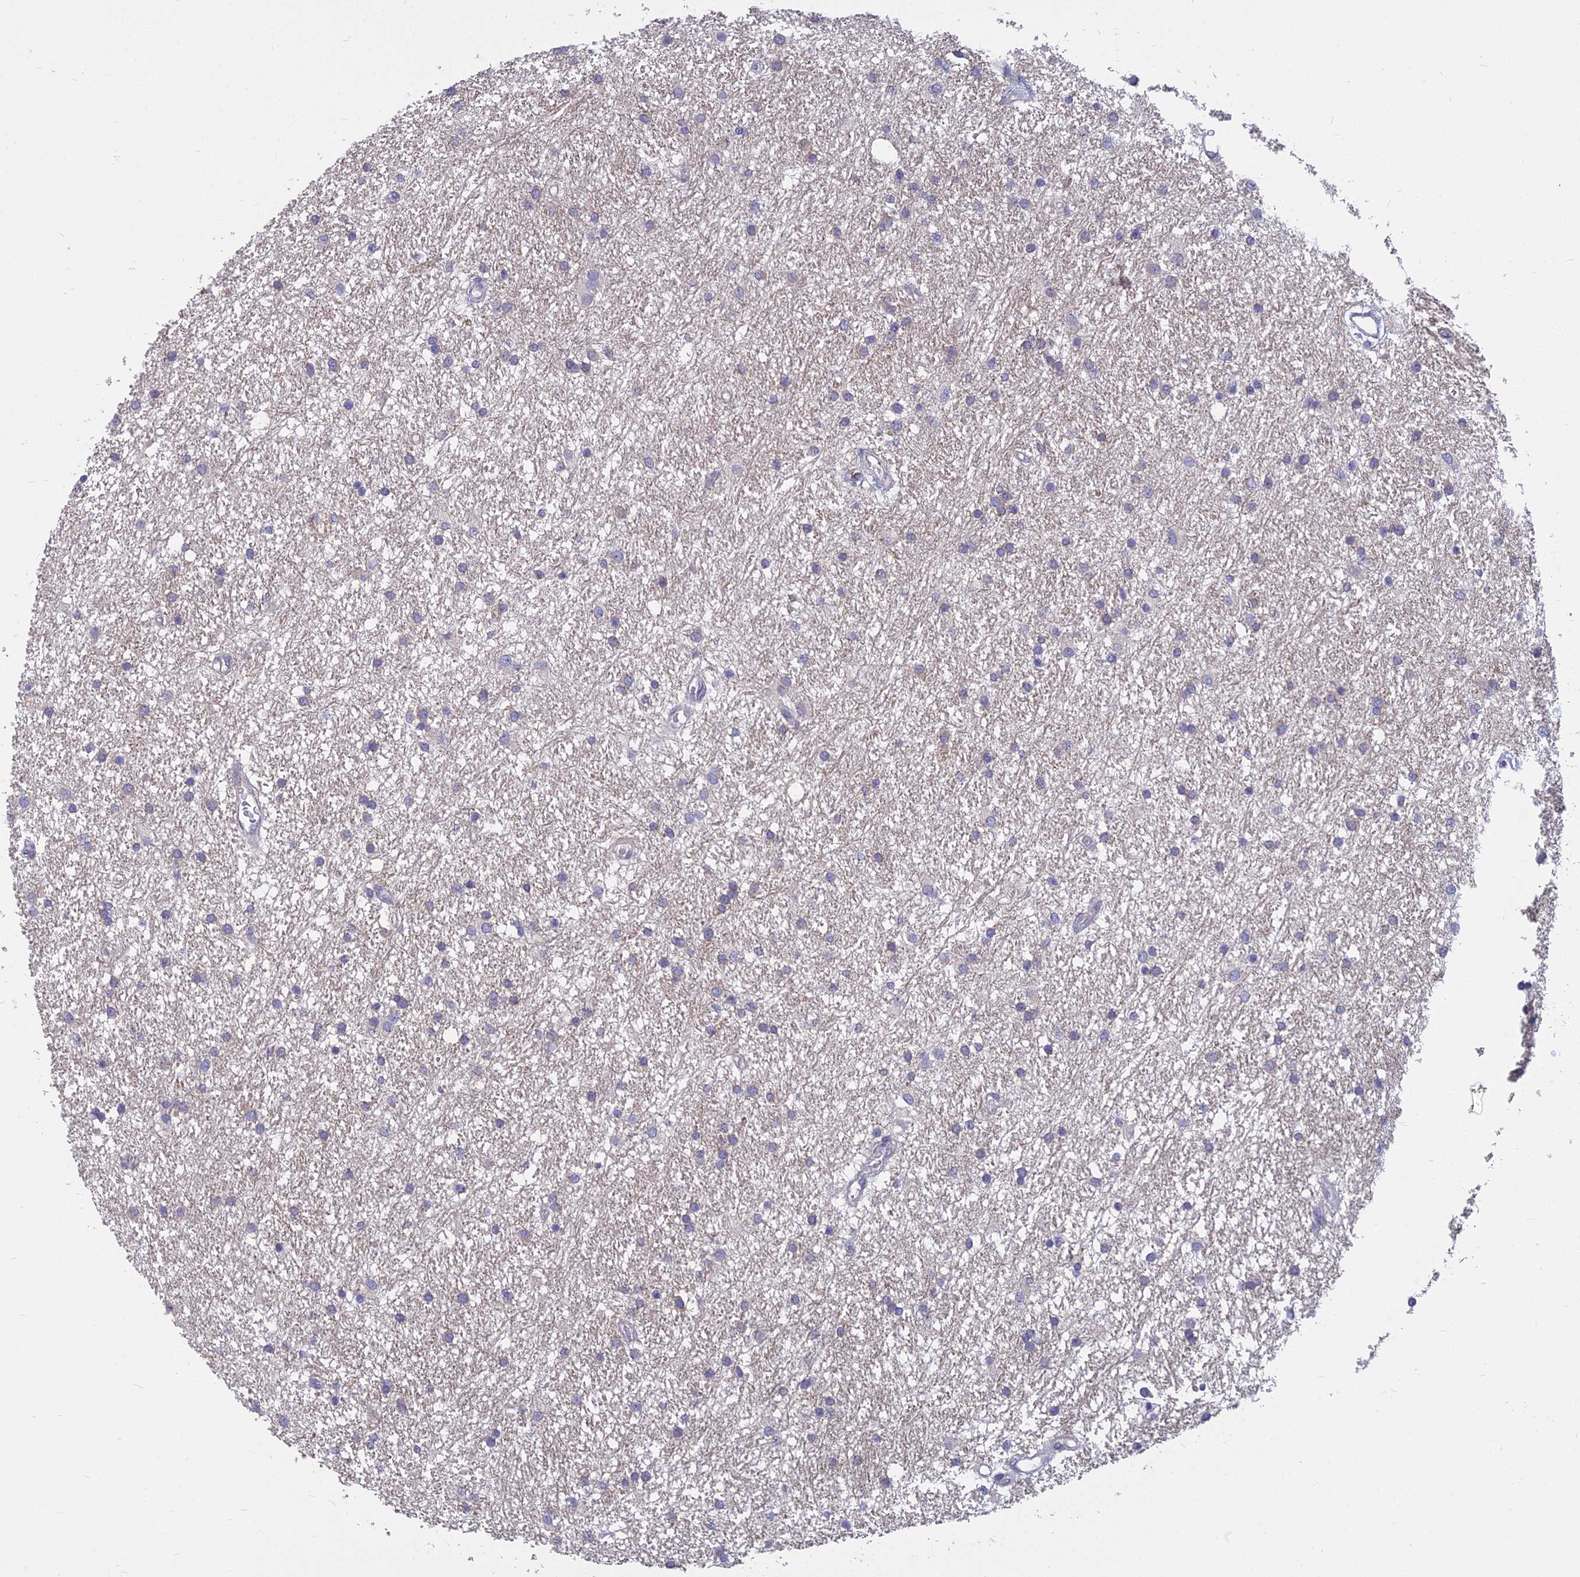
{"staining": {"intensity": "negative", "quantity": "none", "location": "none"}, "tissue": "glioma", "cell_type": "Tumor cells", "image_type": "cancer", "snomed": [{"axis": "morphology", "description": "Glioma, malignant, High grade"}, {"axis": "topography", "description": "Brain"}], "caption": "Protein analysis of malignant high-grade glioma shows no significant positivity in tumor cells.", "gene": "COX20", "patient": {"sex": "male", "age": 77}}